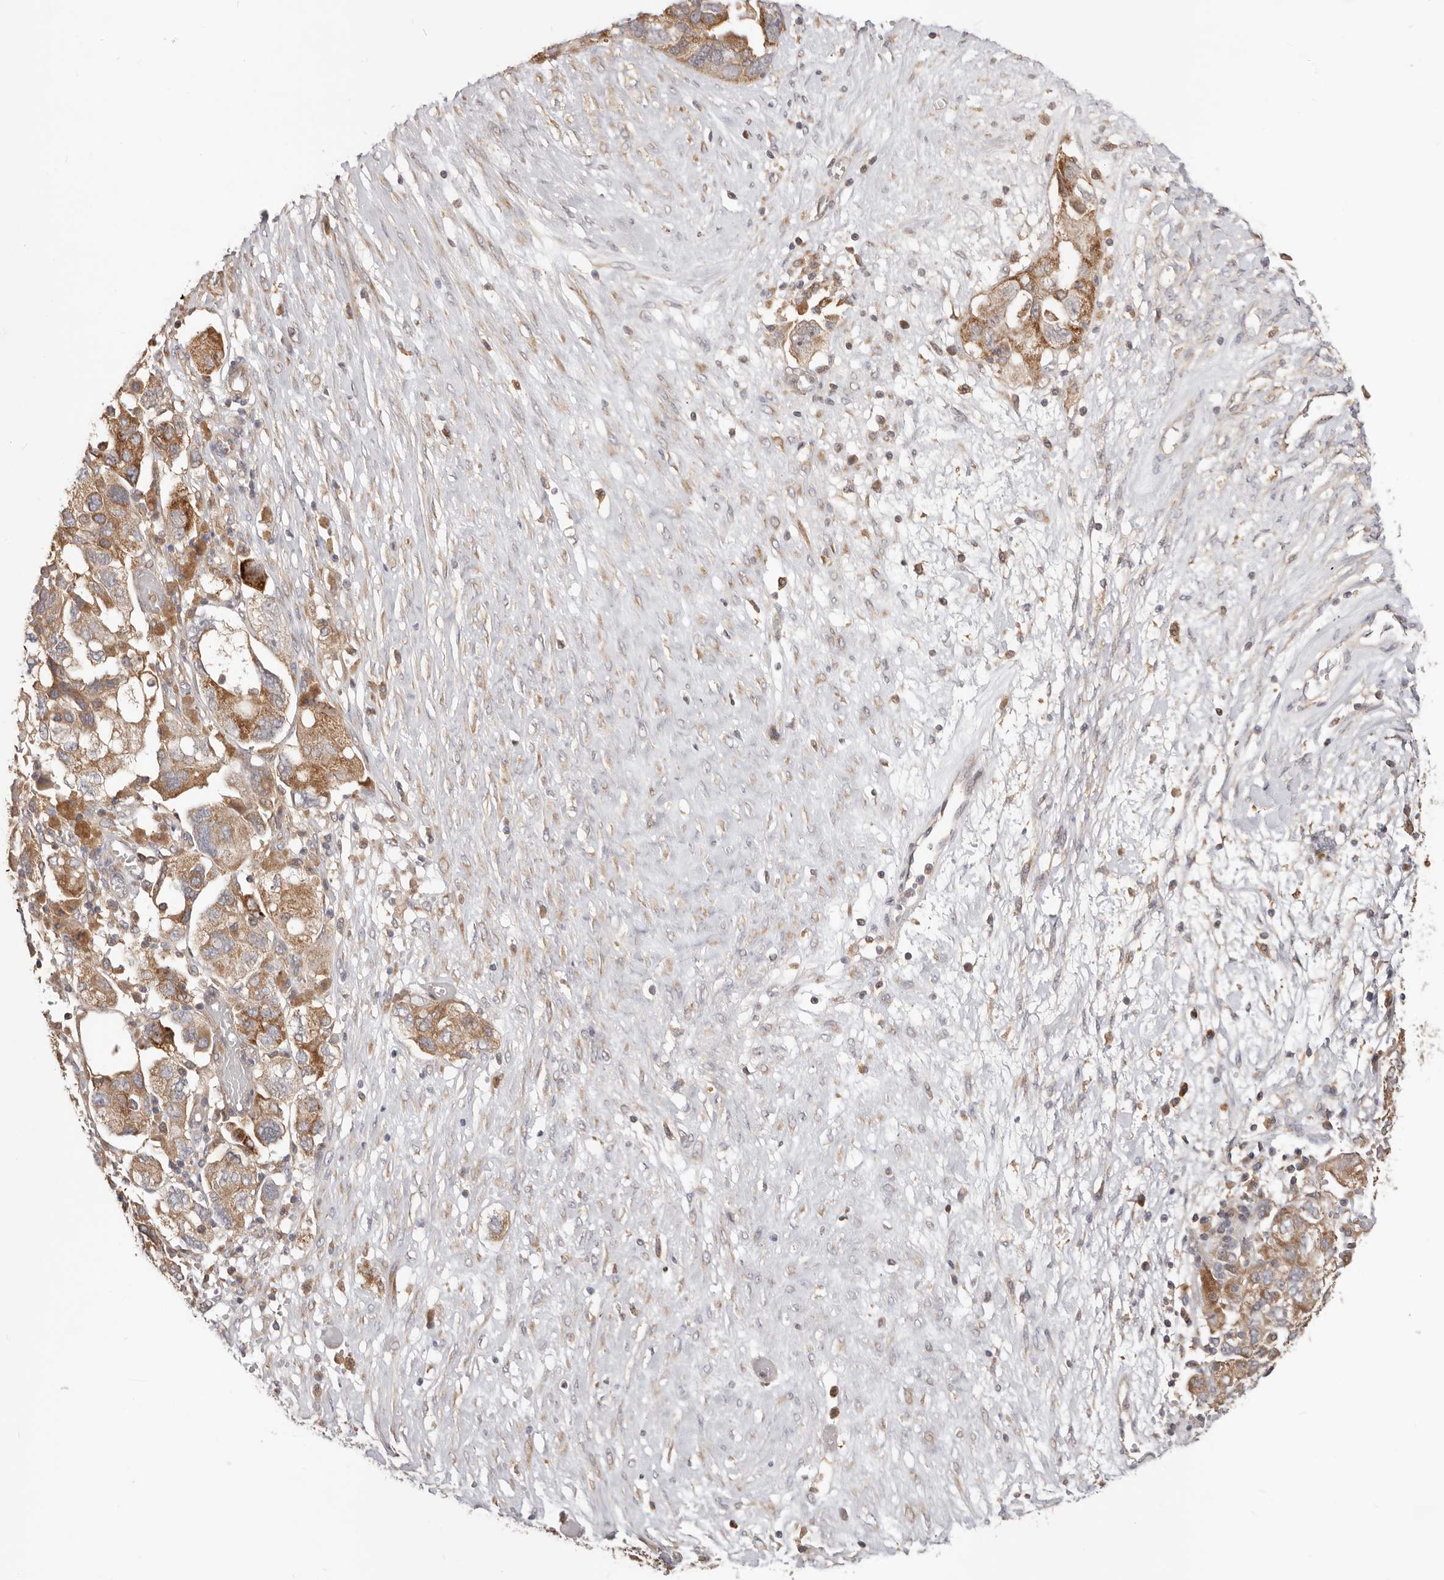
{"staining": {"intensity": "moderate", "quantity": ">75%", "location": "cytoplasmic/membranous"}, "tissue": "ovarian cancer", "cell_type": "Tumor cells", "image_type": "cancer", "snomed": [{"axis": "morphology", "description": "Carcinoma, NOS"}, {"axis": "morphology", "description": "Cystadenocarcinoma, serous, NOS"}, {"axis": "topography", "description": "Ovary"}], "caption": "A brown stain highlights moderate cytoplasmic/membranous positivity of a protein in human ovarian cancer (serous cystadenocarcinoma) tumor cells.", "gene": "LRP6", "patient": {"sex": "female", "age": 69}}